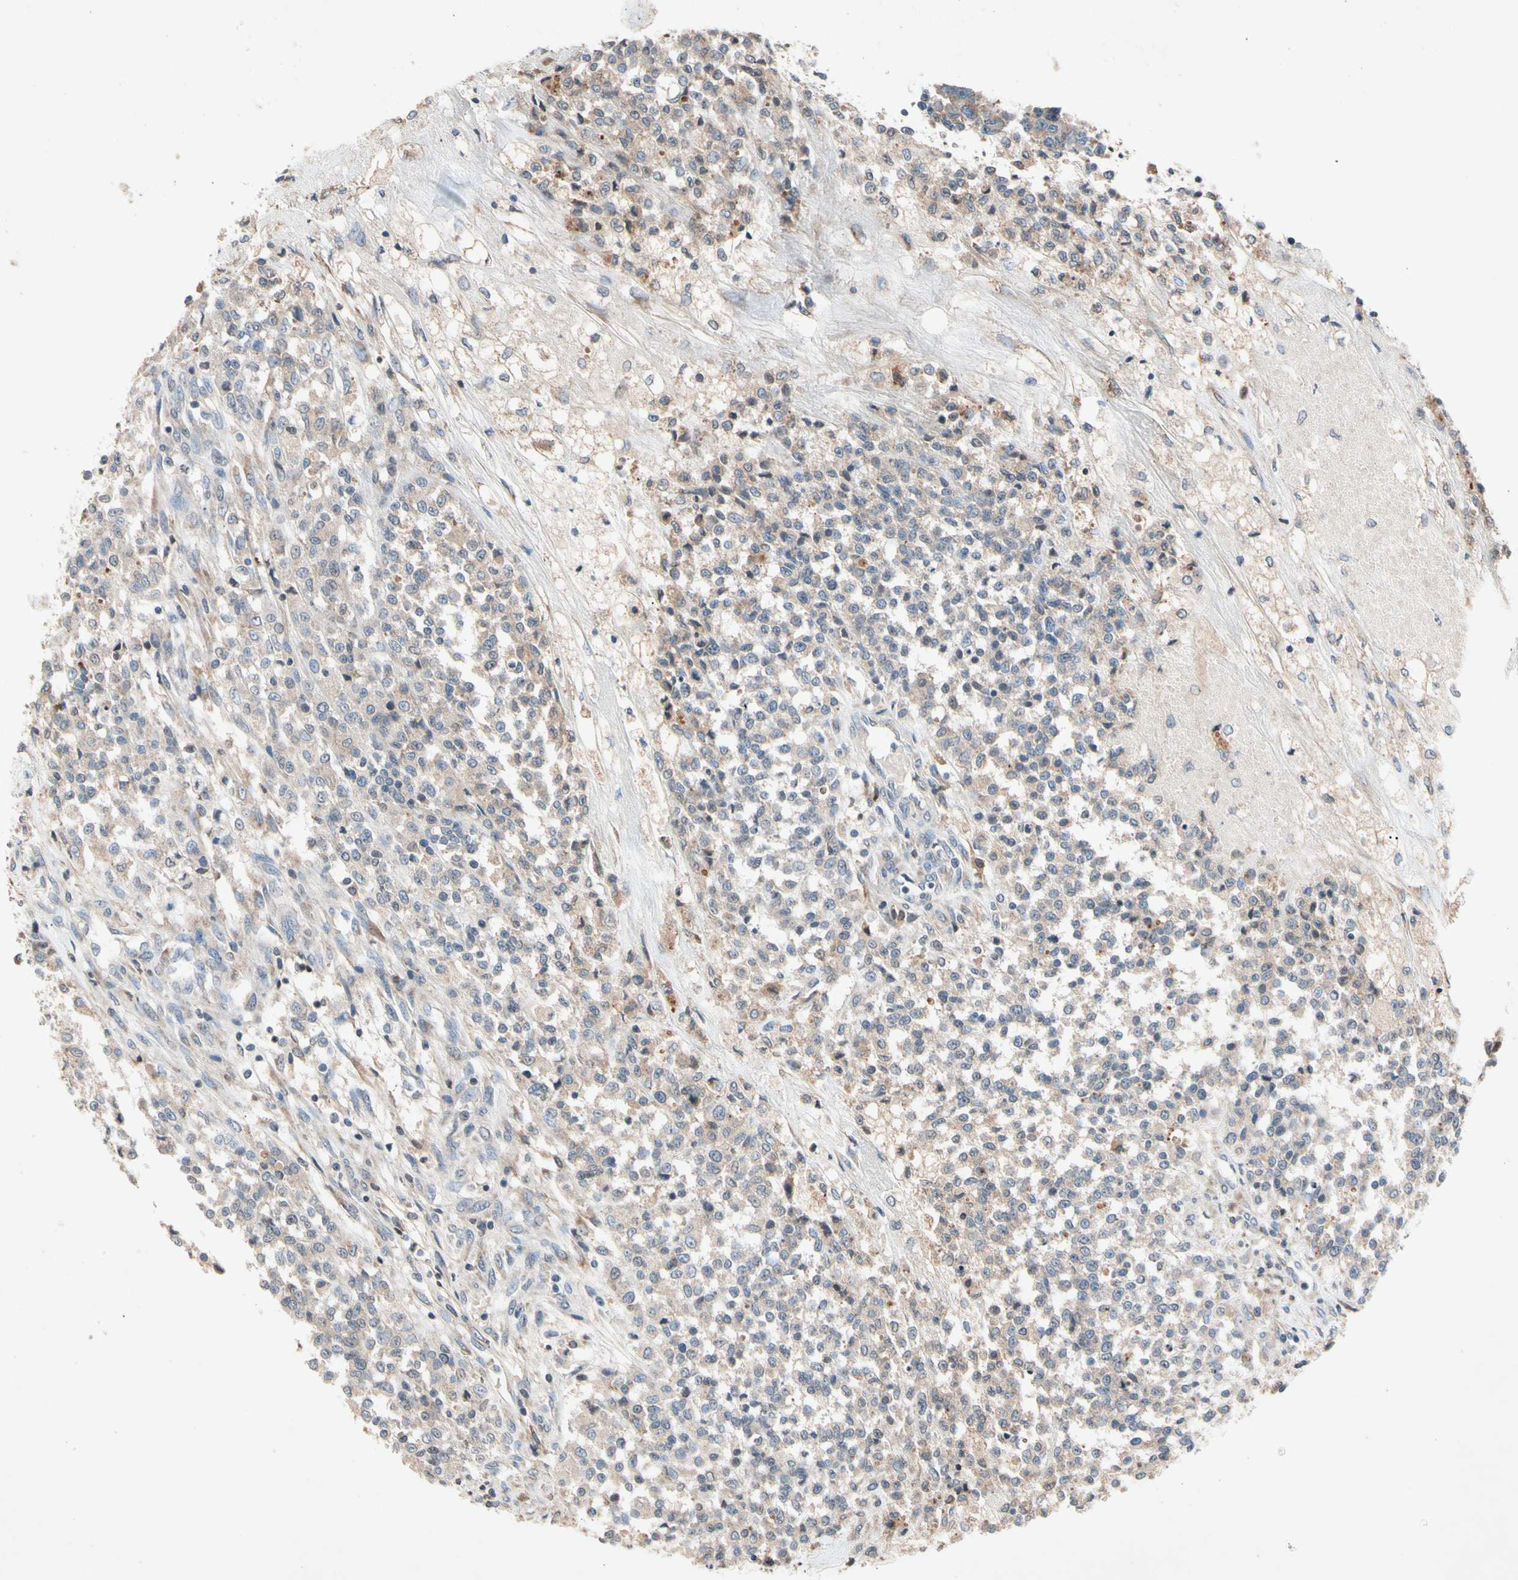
{"staining": {"intensity": "weak", "quantity": ">75%", "location": "cytoplasmic/membranous"}, "tissue": "testis cancer", "cell_type": "Tumor cells", "image_type": "cancer", "snomed": [{"axis": "morphology", "description": "Seminoma, NOS"}, {"axis": "topography", "description": "Testis"}], "caption": "Human testis cancer (seminoma) stained with a brown dye exhibits weak cytoplasmic/membranous positive staining in approximately >75% of tumor cells.", "gene": "PRDX4", "patient": {"sex": "male", "age": 59}}